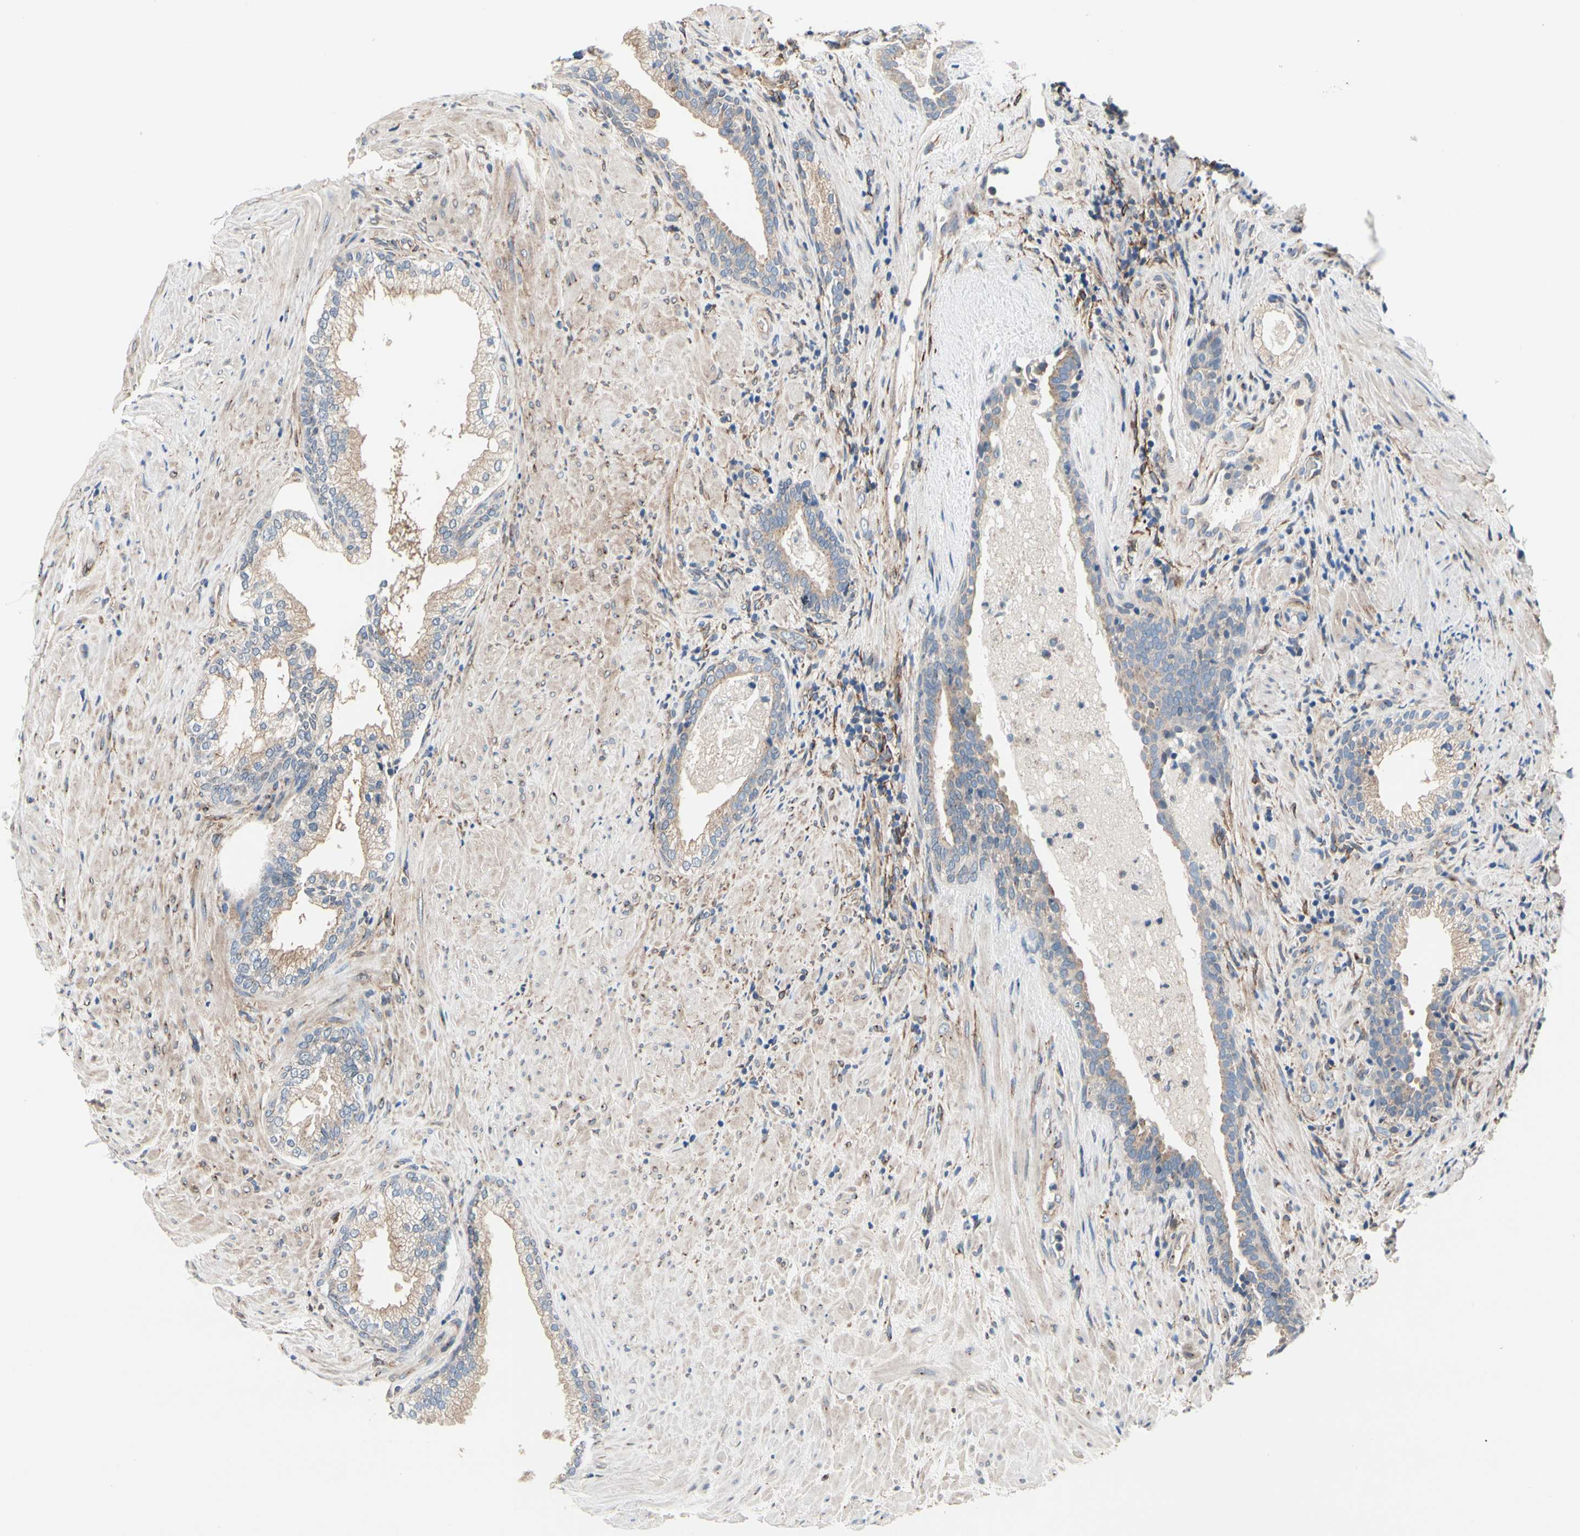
{"staining": {"intensity": "moderate", "quantity": "<25%", "location": "cytoplasmic/membranous"}, "tissue": "prostate", "cell_type": "Glandular cells", "image_type": "normal", "snomed": [{"axis": "morphology", "description": "Normal tissue, NOS"}, {"axis": "topography", "description": "Prostate"}], "caption": "Approximately <25% of glandular cells in benign prostate demonstrate moderate cytoplasmic/membranous protein expression as visualized by brown immunohistochemical staining.", "gene": "PRKAR2B", "patient": {"sex": "male", "age": 76}}